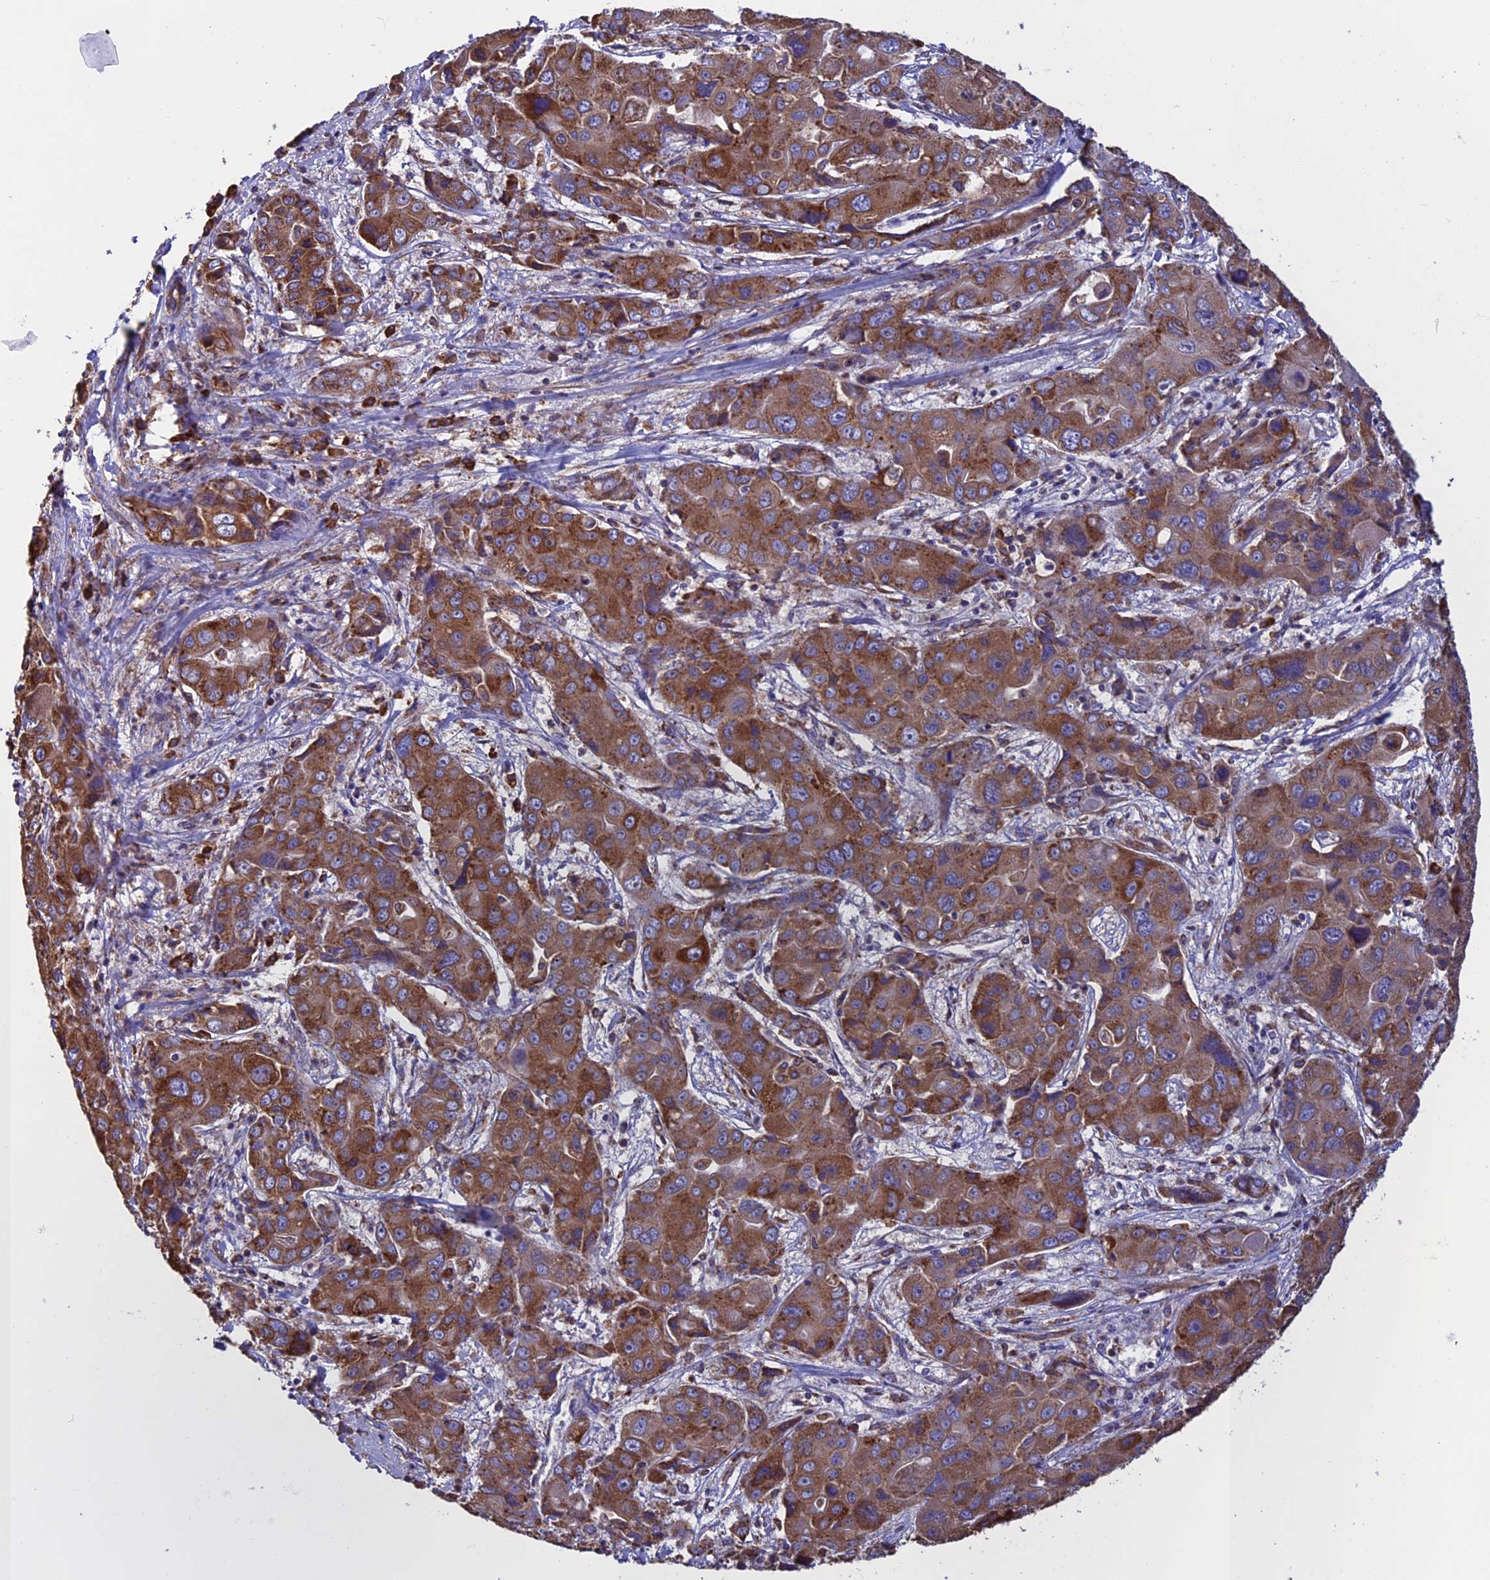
{"staining": {"intensity": "moderate", "quantity": ">75%", "location": "cytoplasmic/membranous"}, "tissue": "liver cancer", "cell_type": "Tumor cells", "image_type": "cancer", "snomed": [{"axis": "morphology", "description": "Cholangiocarcinoma"}, {"axis": "topography", "description": "Liver"}], "caption": "A brown stain shows moderate cytoplasmic/membranous expression of a protein in human liver cholangiocarcinoma tumor cells.", "gene": "BTBD3", "patient": {"sex": "male", "age": 67}}